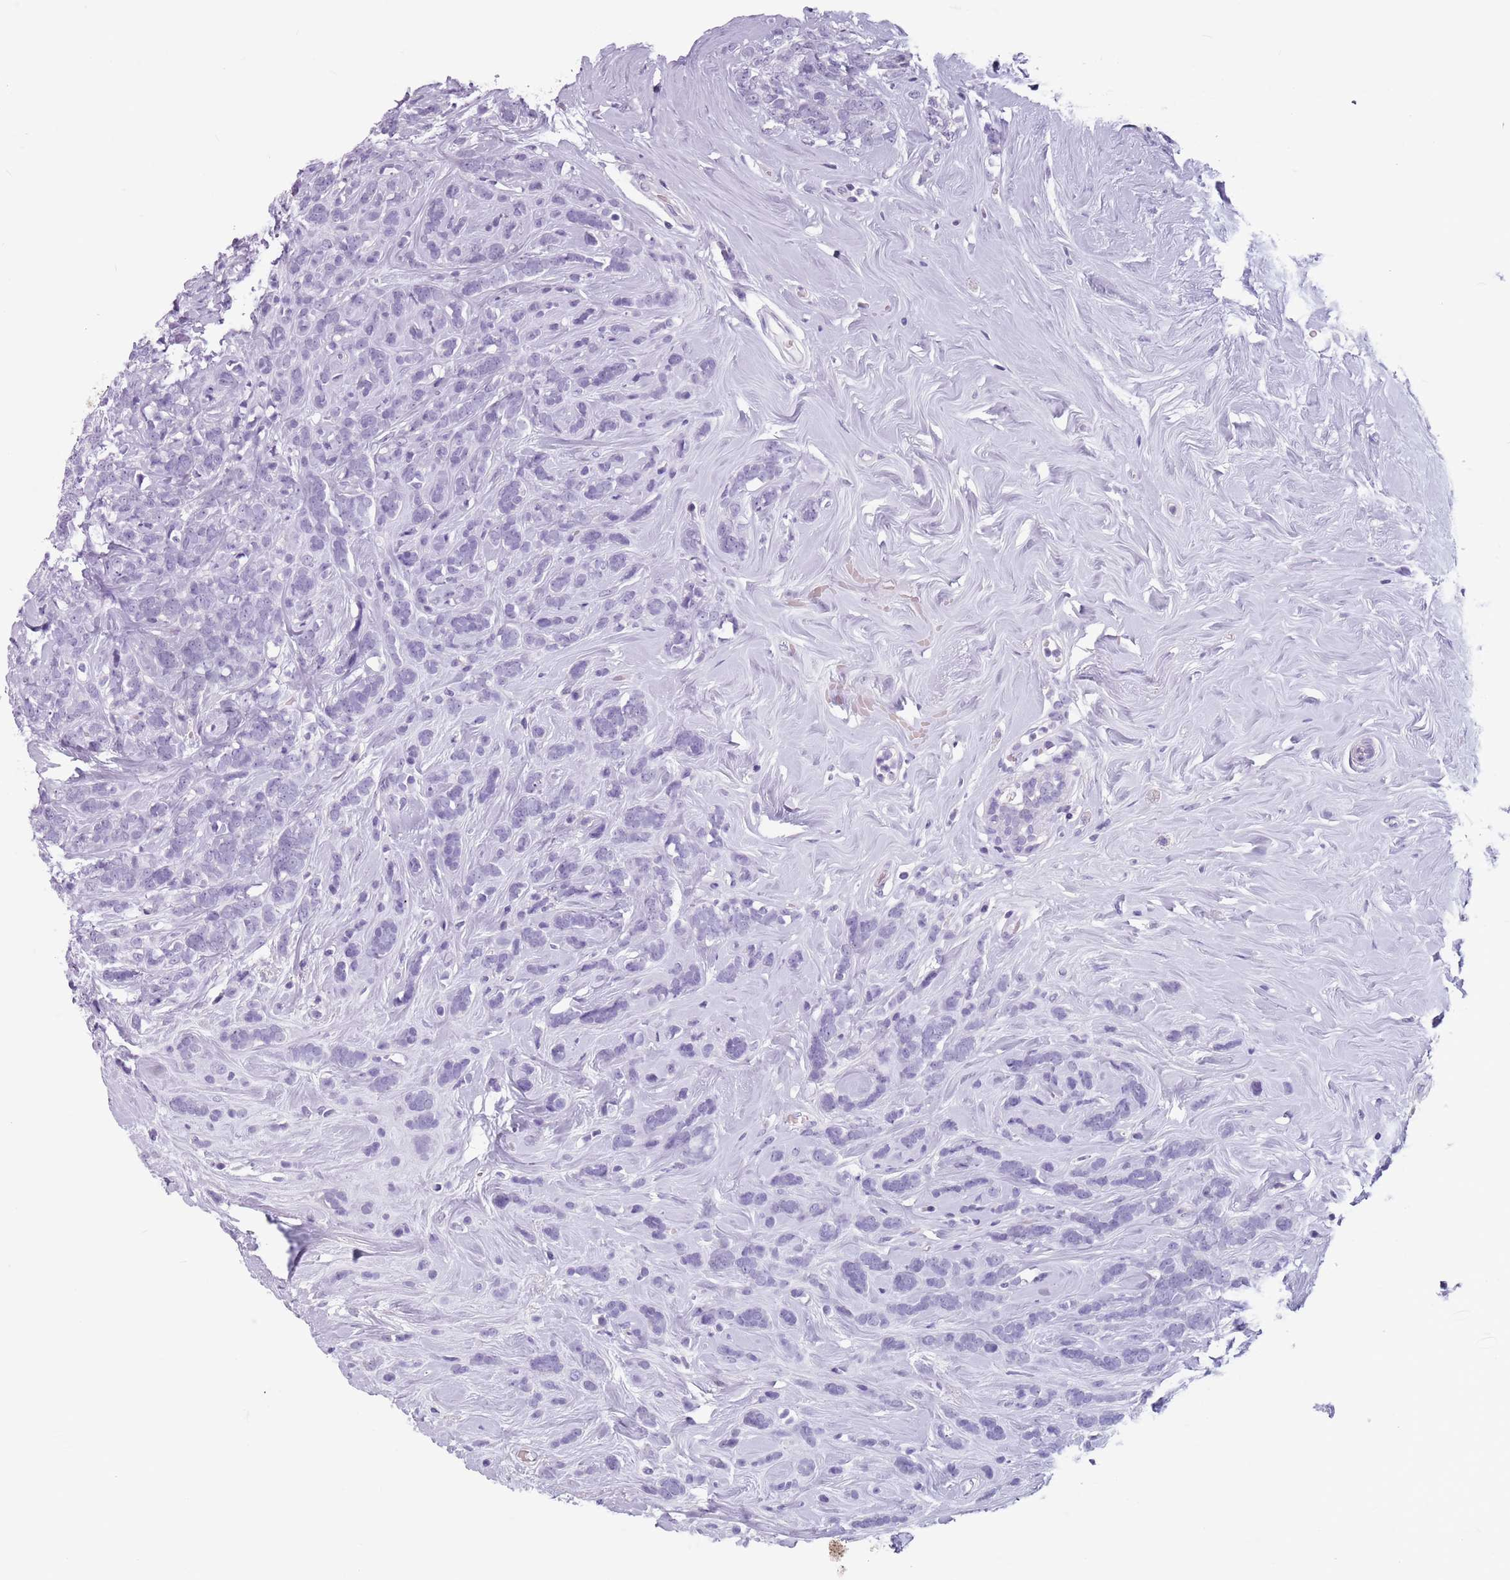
{"staining": {"intensity": "negative", "quantity": "none", "location": "none"}, "tissue": "breast cancer", "cell_type": "Tumor cells", "image_type": "cancer", "snomed": [{"axis": "morphology", "description": "Lobular carcinoma"}, {"axis": "topography", "description": "Breast"}], "caption": "Immunohistochemistry (IHC) photomicrograph of breast lobular carcinoma stained for a protein (brown), which shows no staining in tumor cells.", "gene": "SPESP1", "patient": {"sex": "female", "age": 58}}